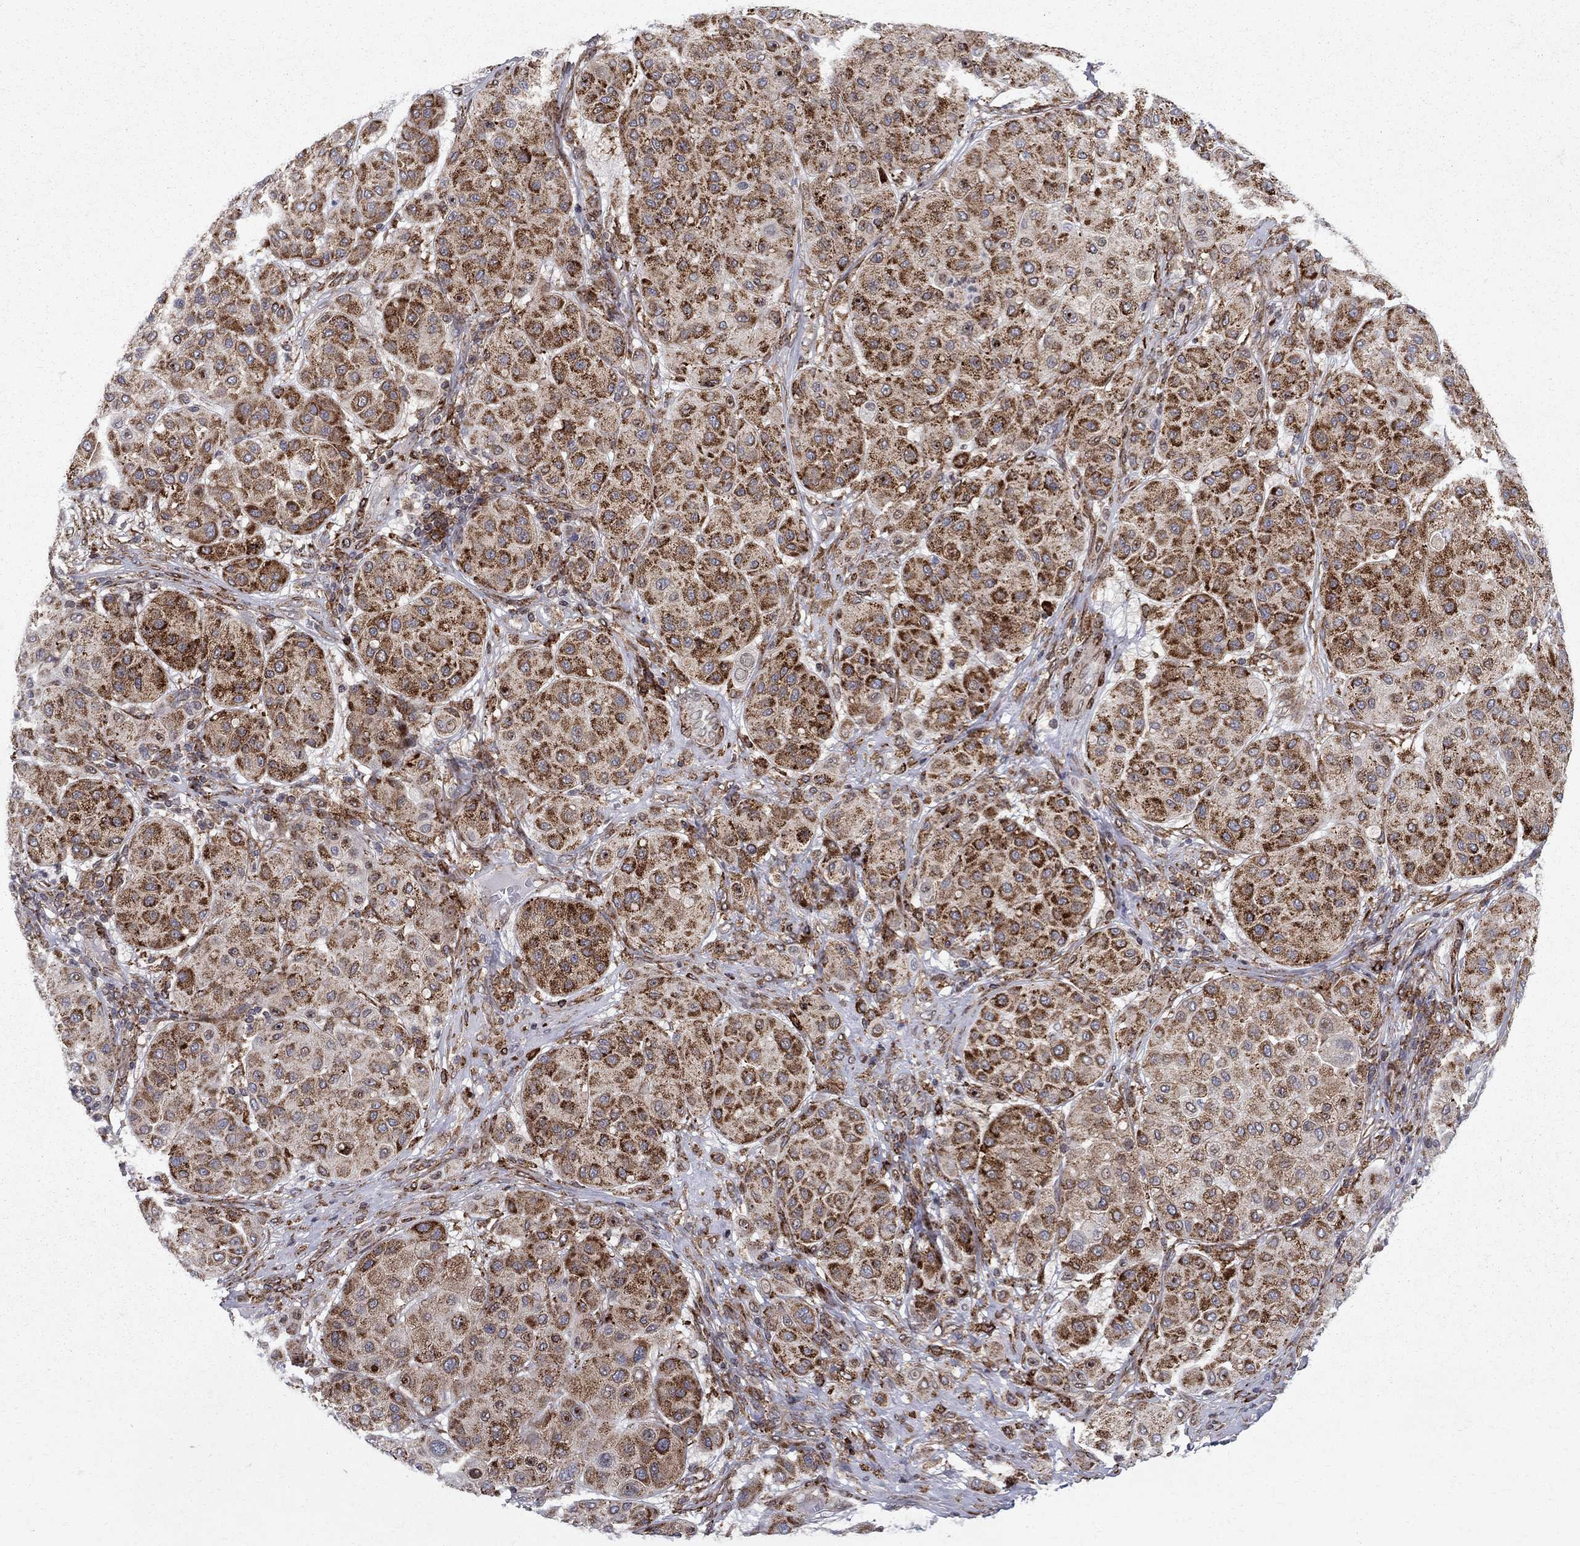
{"staining": {"intensity": "strong", "quantity": "25%-75%", "location": "cytoplasmic/membranous"}, "tissue": "melanoma", "cell_type": "Tumor cells", "image_type": "cancer", "snomed": [{"axis": "morphology", "description": "Malignant melanoma, Metastatic site"}, {"axis": "topography", "description": "Smooth muscle"}], "caption": "Immunohistochemical staining of human malignant melanoma (metastatic site) exhibits strong cytoplasmic/membranous protein staining in approximately 25%-75% of tumor cells.", "gene": "CAB39L", "patient": {"sex": "male", "age": 41}}